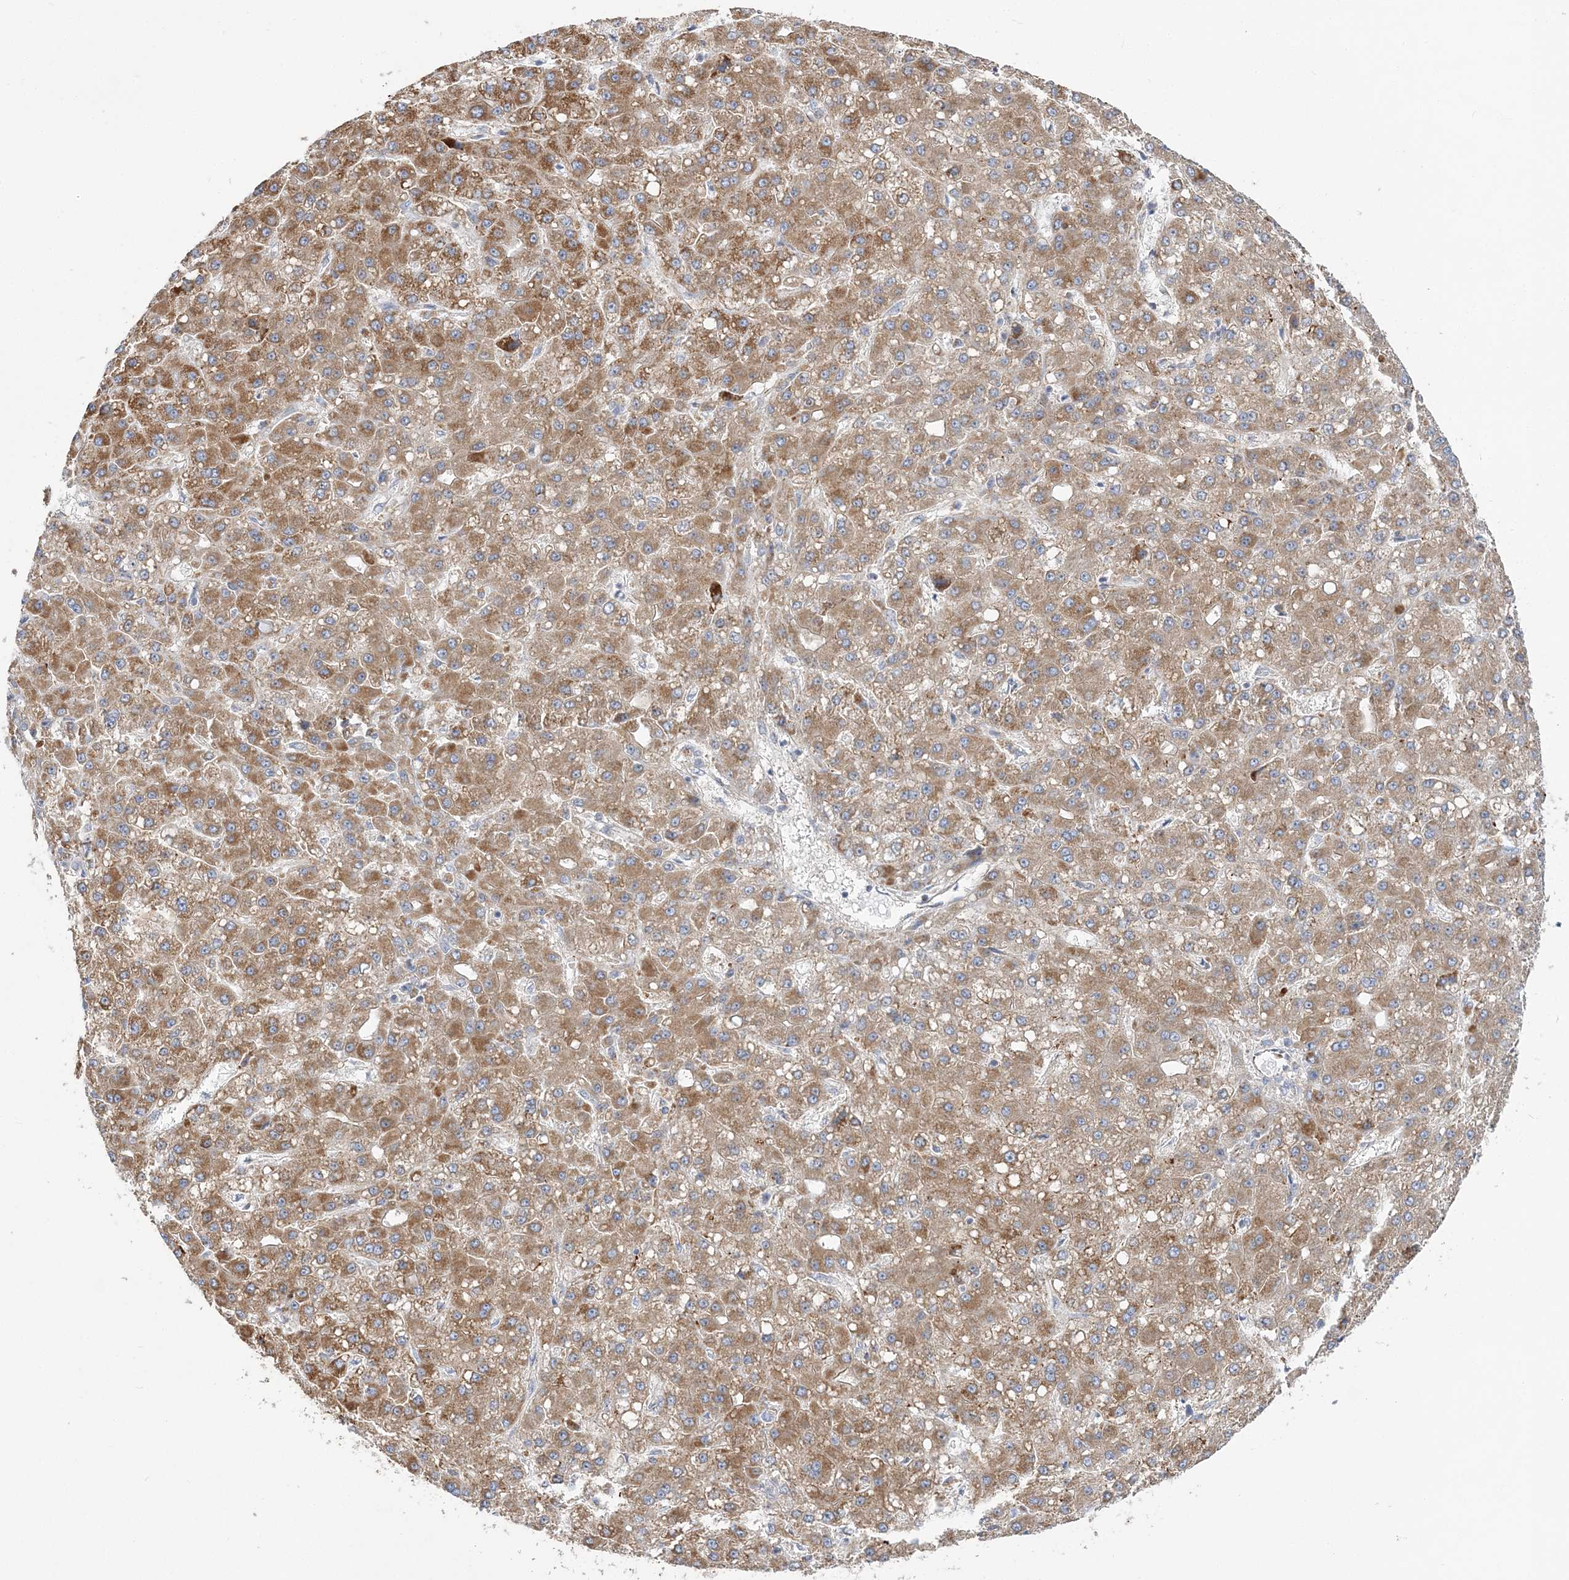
{"staining": {"intensity": "moderate", "quantity": ">75%", "location": "cytoplasmic/membranous"}, "tissue": "liver cancer", "cell_type": "Tumor cells", "image_type": "cancer", "snomed": [{"axis": "morphology", "description": "Carcinoma, Hepatocellular, NOS"}, {"axis": "topography", "description": "Liver"}], "caption": "Immunohistochemistry staining of liver cancer, which exhibits medium levels of moderate cytoplasmic/membranous expression in approximately >75% of tumor cells indicating moderate cytoplasmic/membranous protein staining. The staining was performed using DAB (3,3'-diaminobenzidine) (brown) for protein detection and nuclei were counterstained in hematoxylin (blue).", "gene": "MMADHC", "patient": {"sex": "male", "age": 67}}